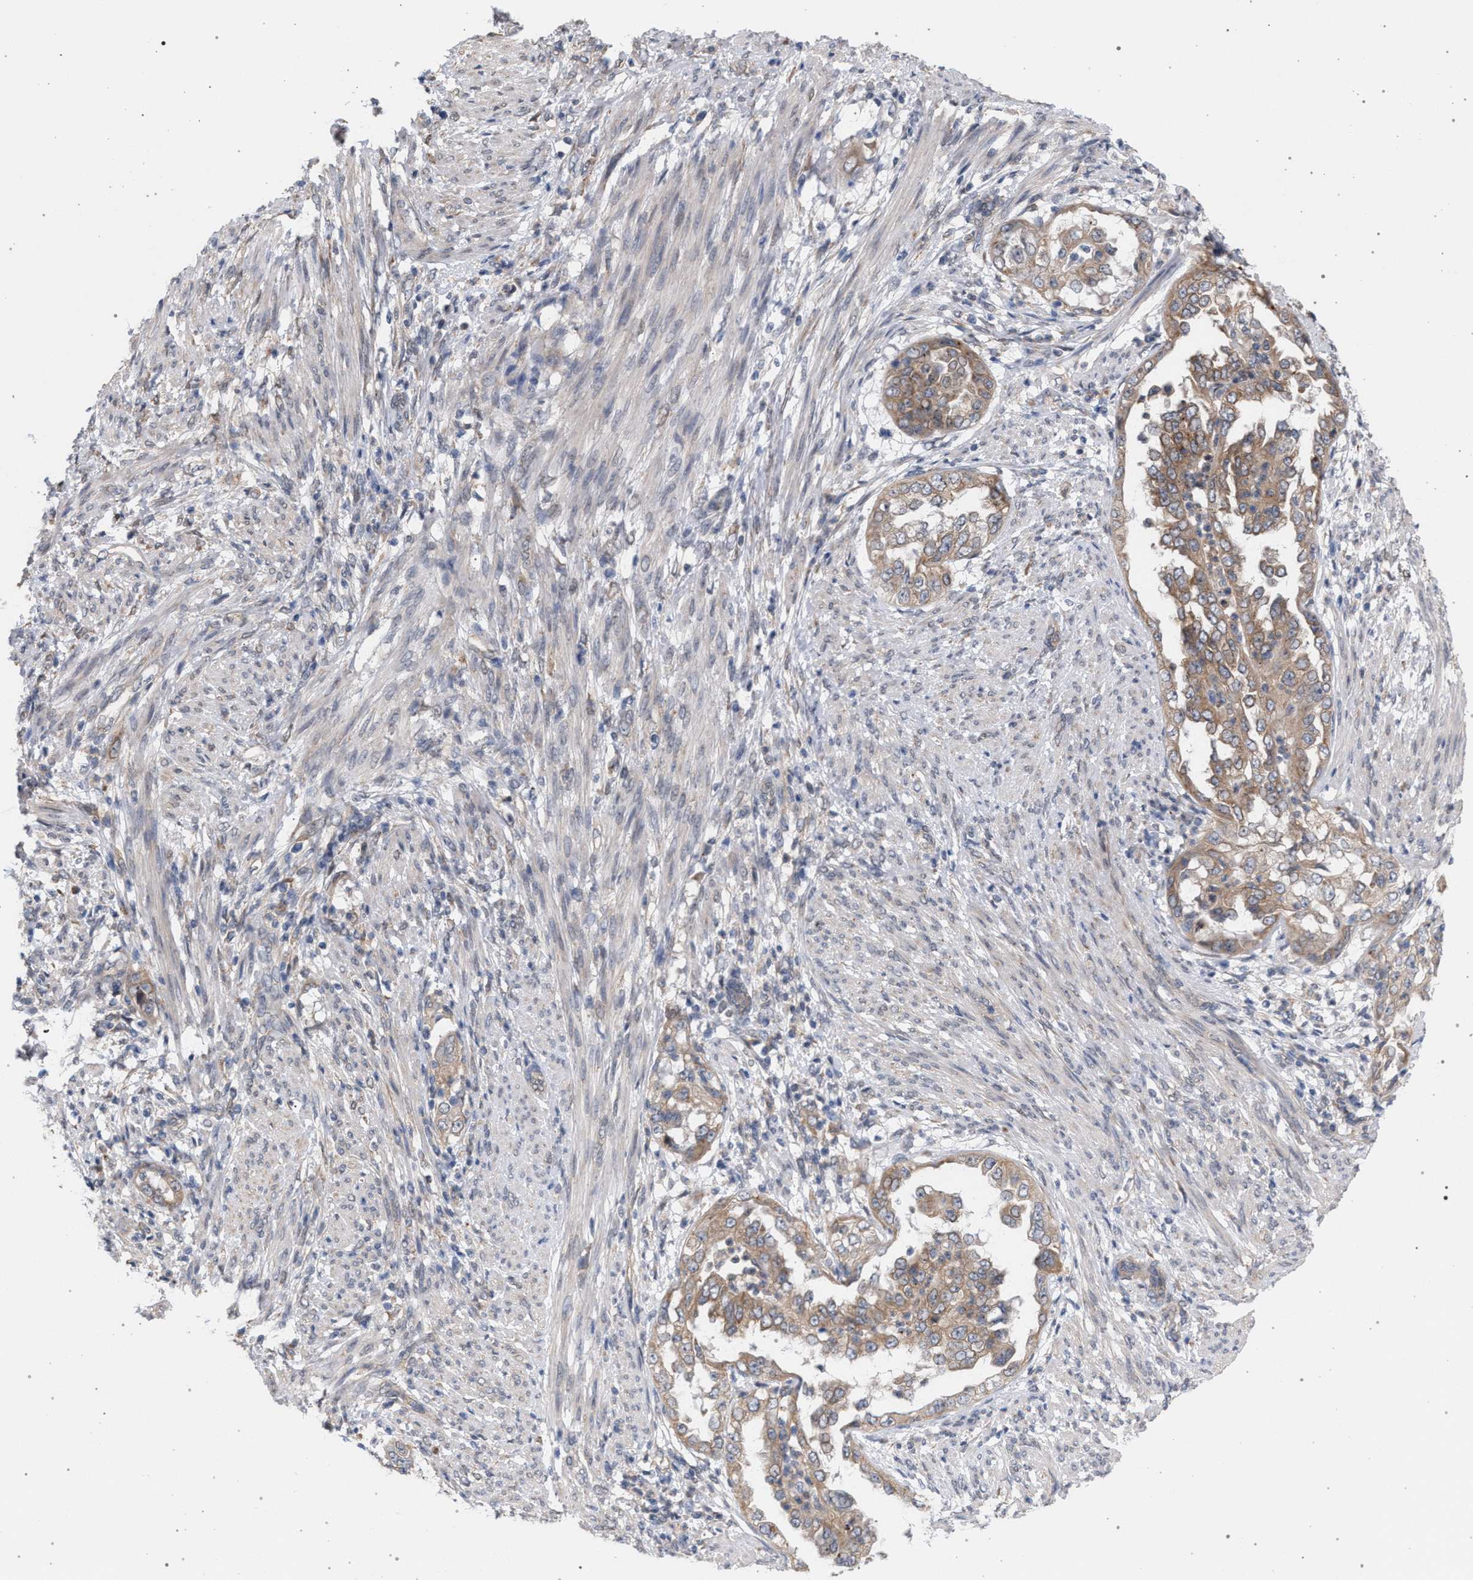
{"staining": {"intensity": "moderate", "quantity": ">75%", "location": "cytoplasmic/membranous"}, "tissue": "endometrial cancer", "cell_type": "Tumor cells", "image_type": "cancer", "snomed": [{"axis": "morphology", "description": "Adenocarcinoma, NOS"}, {"axis": "topography", "description": "Endometrium"}], "caption": "A brown stain shows moderate cytoplasmic/membranous staining of a protein in adenocarcinoma (endometrial) tumor cells.", "gene": "ARPC5L", "patient": {"sex": "female", "age": 85}}